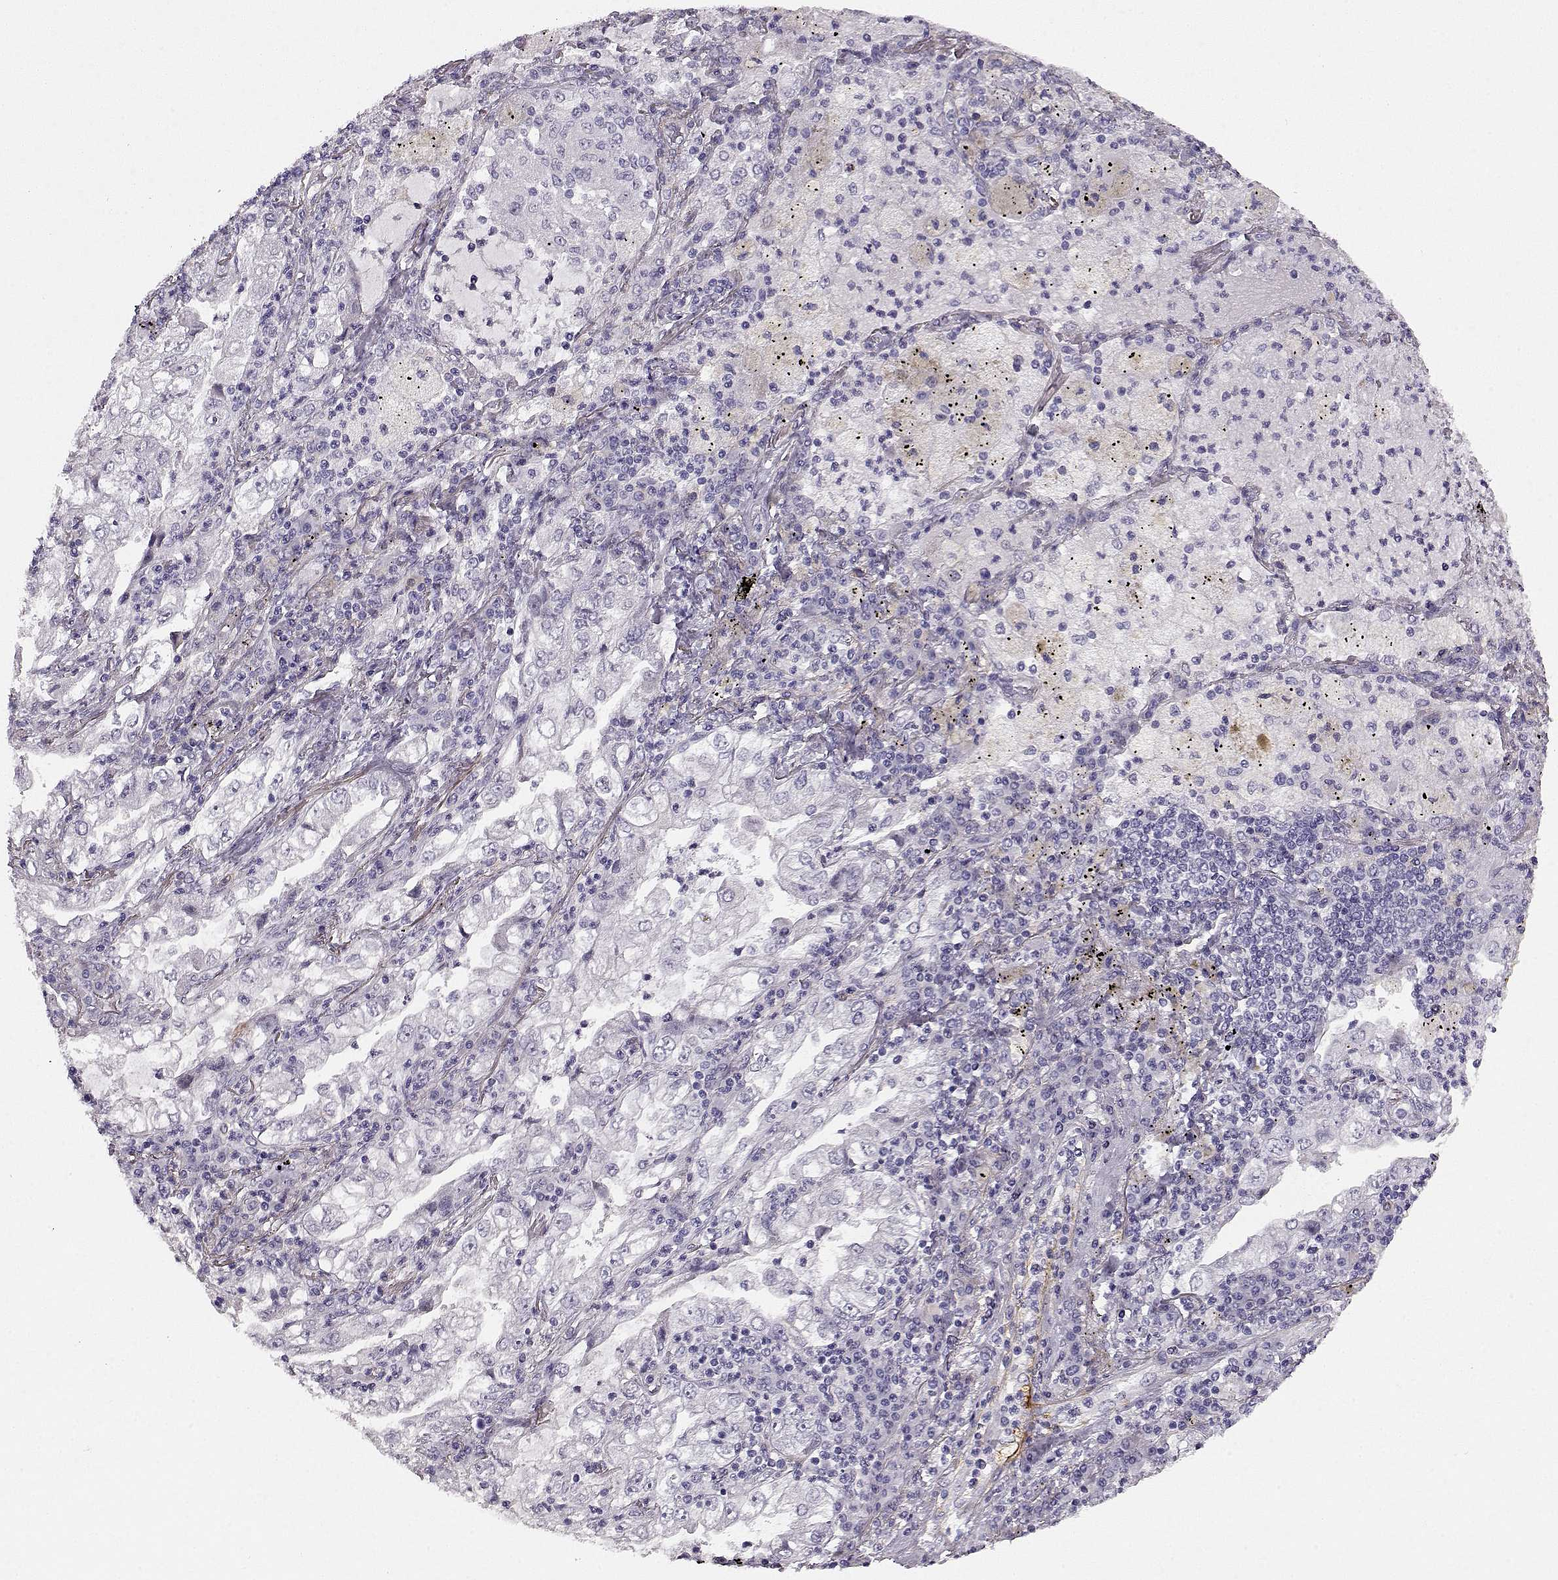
{"staining": {"intensity": "negative", "quantity": "none", "location": "none"}, "tissue": "lung cancer", "cell_type": "Tumor cells", "image_type": "cancer", "snomed": [{"axis": "morphology", "description": "Adenocarcinoma, NOS"}, {"axis": "topography", "description": "Lung"}], "caption": "Immunohistochemical staining of human lung cancer exhibits no significant expression in tumor cells. The staining is performed using DAB (3,3'-diaminobenzidine) brown chromogen with nuclei counter-stained in using hematoxylin.", "gene": "TRIM69", "patient": {"sex": "female", "age": 73}}